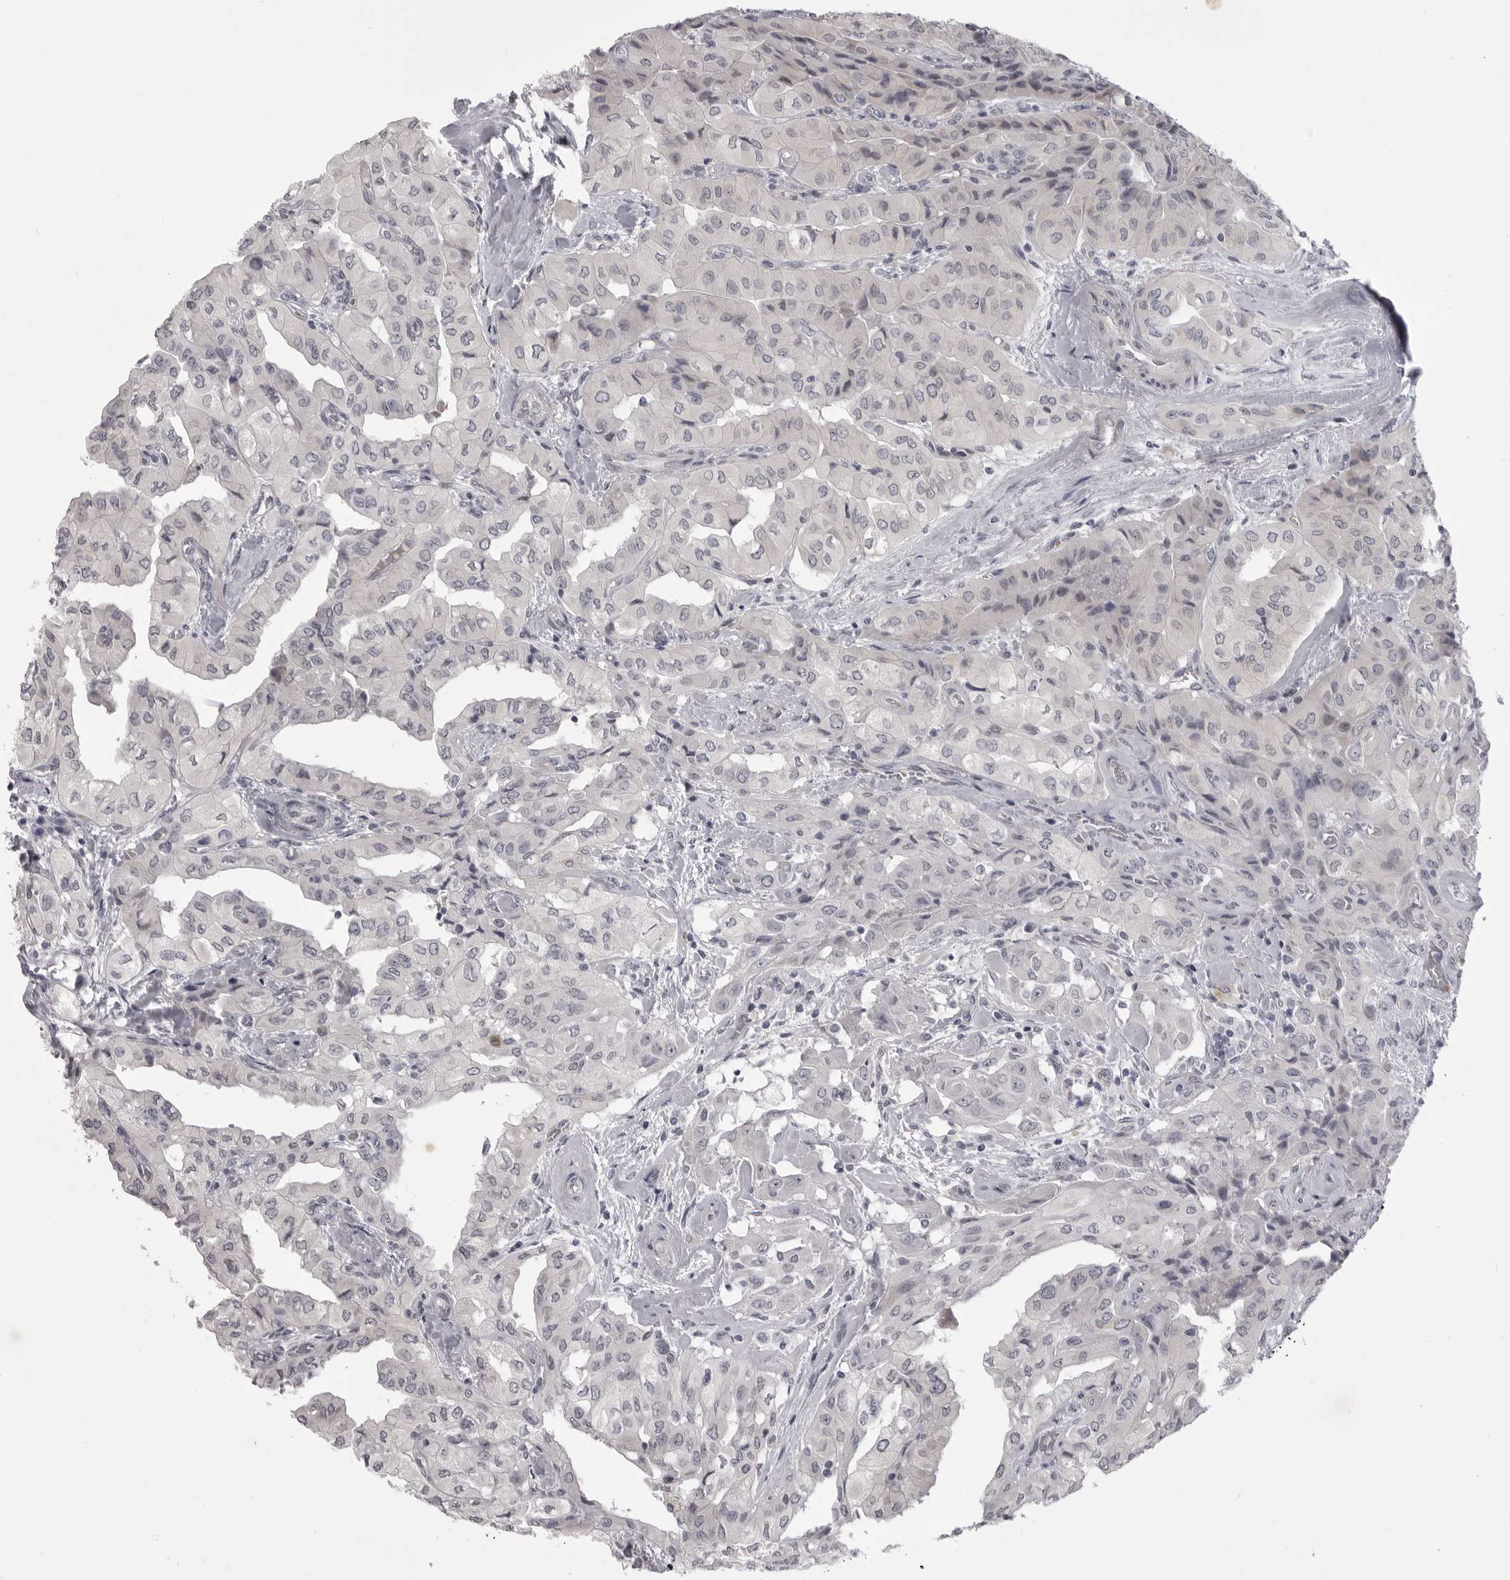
{"staining": {"intensity": "negative", "quantity": "none", "location": "none"}, "tissue": "thyroid cancer", "cell_type": "Tumor cells", "image_type": "cancer", "snomed": [{"axis": "morphology", "description": "Papillary adenocarcinoma, NOS"}, {"axis": "topography", "description": "Thyroid gland"}], "caption": "This micrograph is of thyroid papillary adenocarcinoma stained with immunohistochemistry to label a protein in brown with the nuclei are counter-stained blue. There is no expression in tumor cells.", "gene": "EPHA10", "patient": {"sex": "female", "age": 59}}